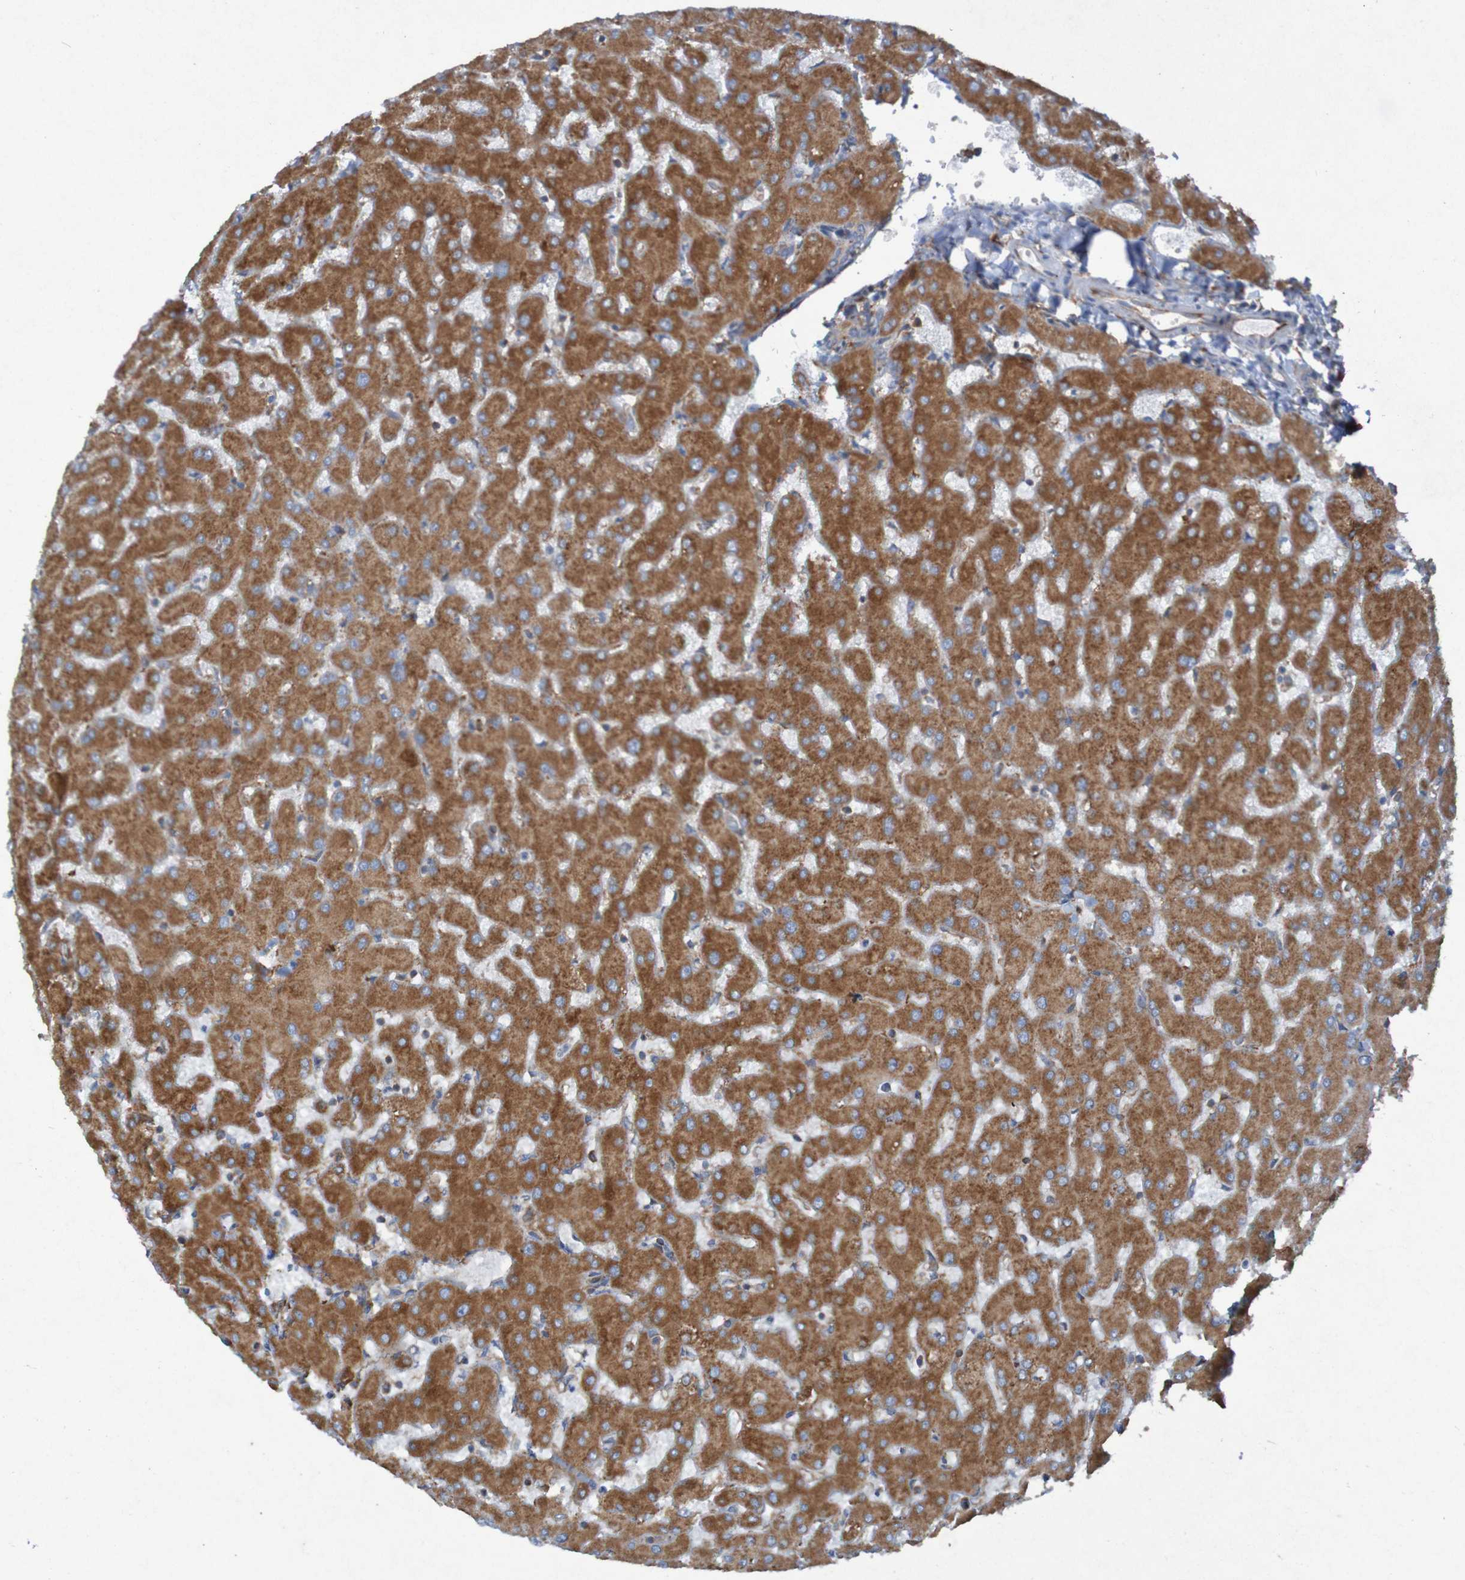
{"staining": {"intensity": "strong", "quantity": ">75%", "location": "cytoplasmic/membranous"}, "tissue": "liver", "cell_type": "Cholangiocytes", "image_type": "normal", "snomed": [{"axis": "morphology", "description": "Normal tissue, NOS"}, {"axis": "topography", "description": "Liver"}], "caption": "Liver stained for a protein reveals strong cytoplasmic/membranous positivity in cholangiocytes. (IHC, brightfield microscopy, high magnification).", "gene": "RPL10L", "patient": {"sex": "female", "age": 63}}